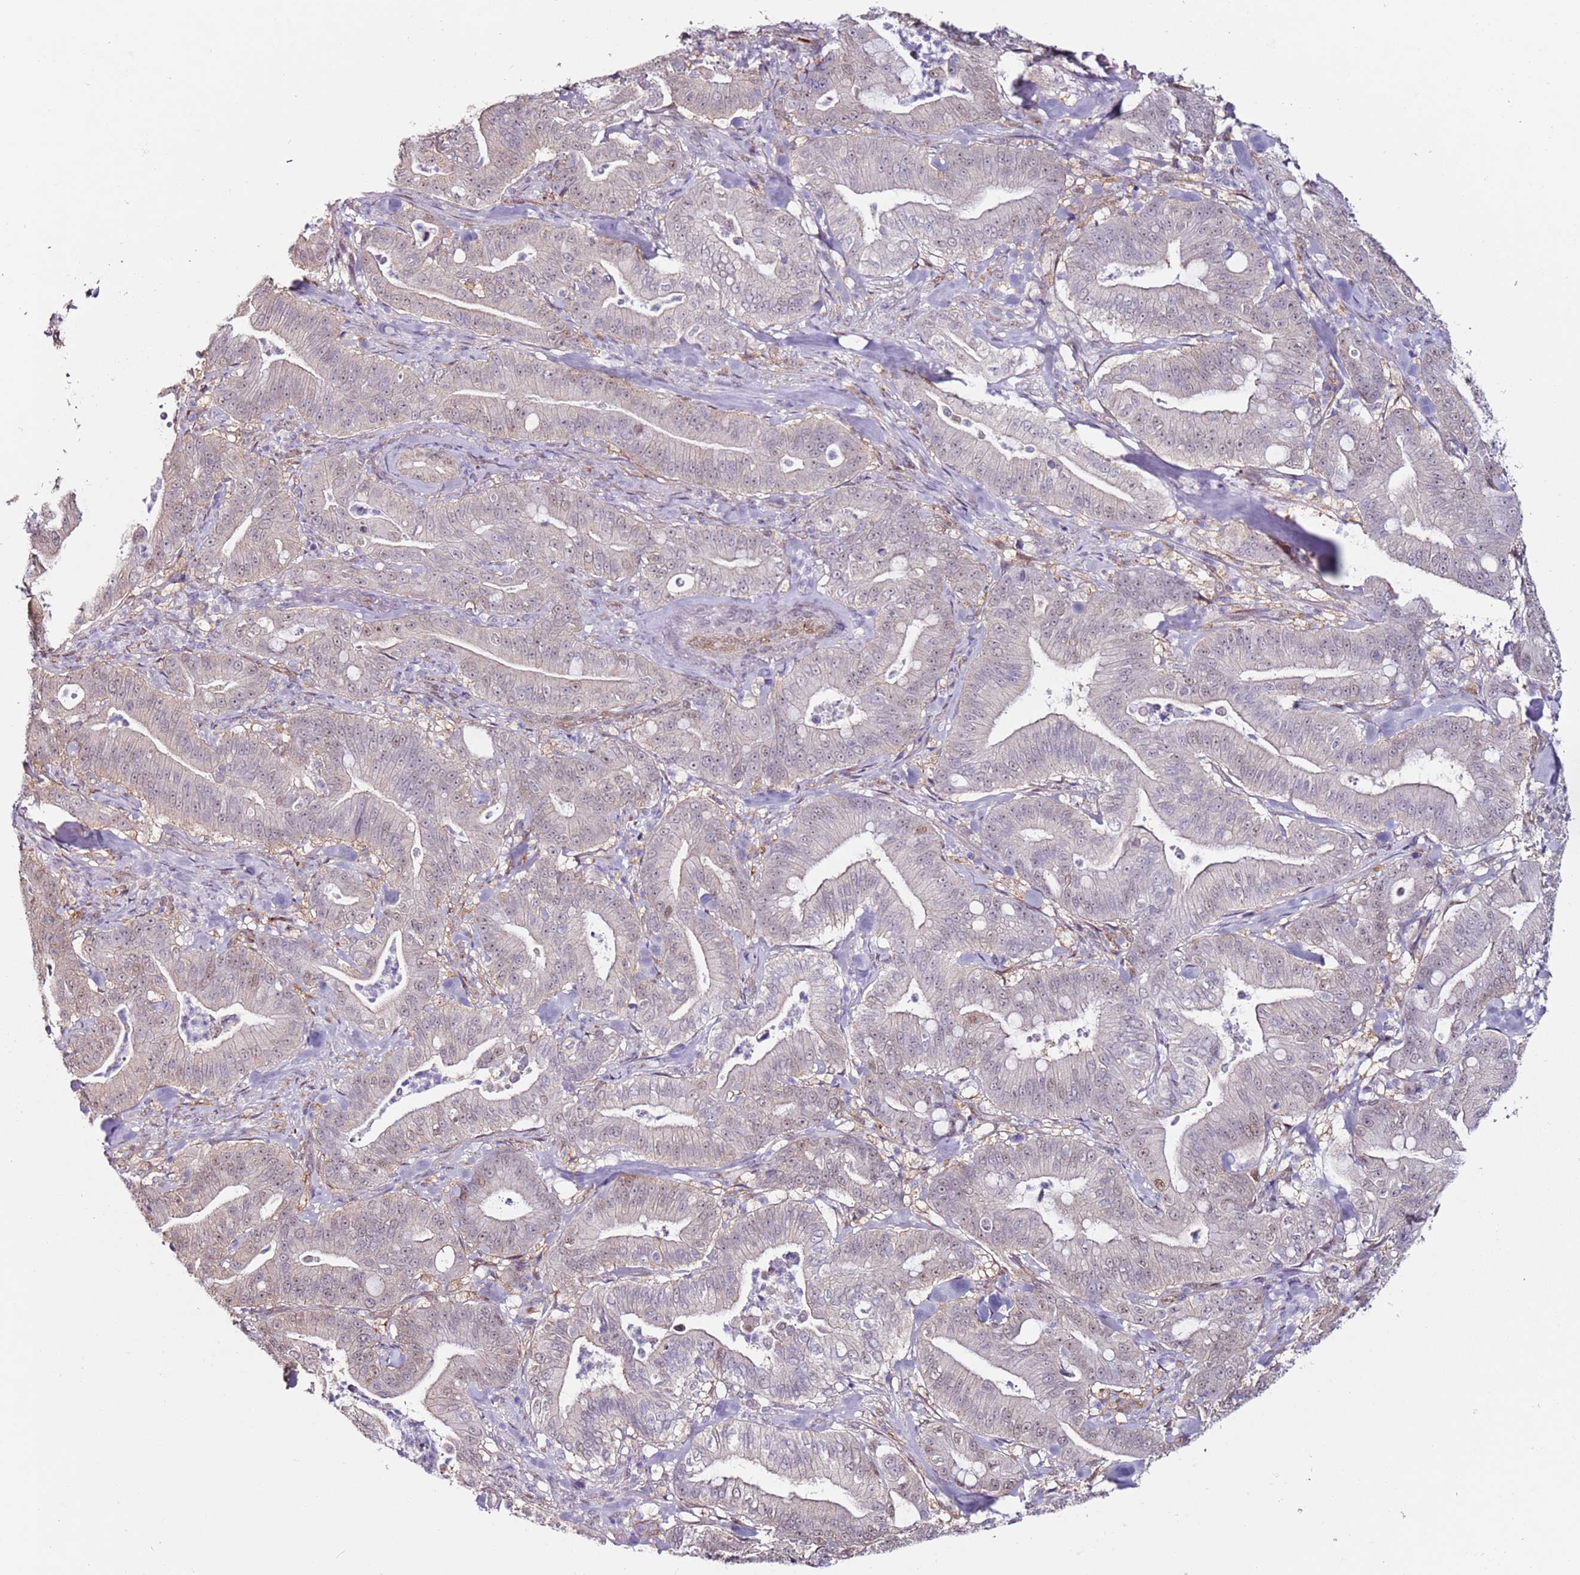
{"staining": {"intensity": "weak", "quantity": "<25%", "location": "nuclear"}, "tissue": "pancreatic cancer", "cell_type": "Tumor cells", "image_type": "cancer", "snomed": [{"axis": "morphology", "description": "Adenocarcinoma, NOS"}, {"axis": "topography", "description": "Pancreas"}], "caption": "DAB (3,3'-diaminobenzidine) immunohistochemical staining of pancreatic adenocarcinoma exhibits no significant positivity in tumor cells.", "gene": "PSMD4", "patient": {"sex": "male", "age": 71}}